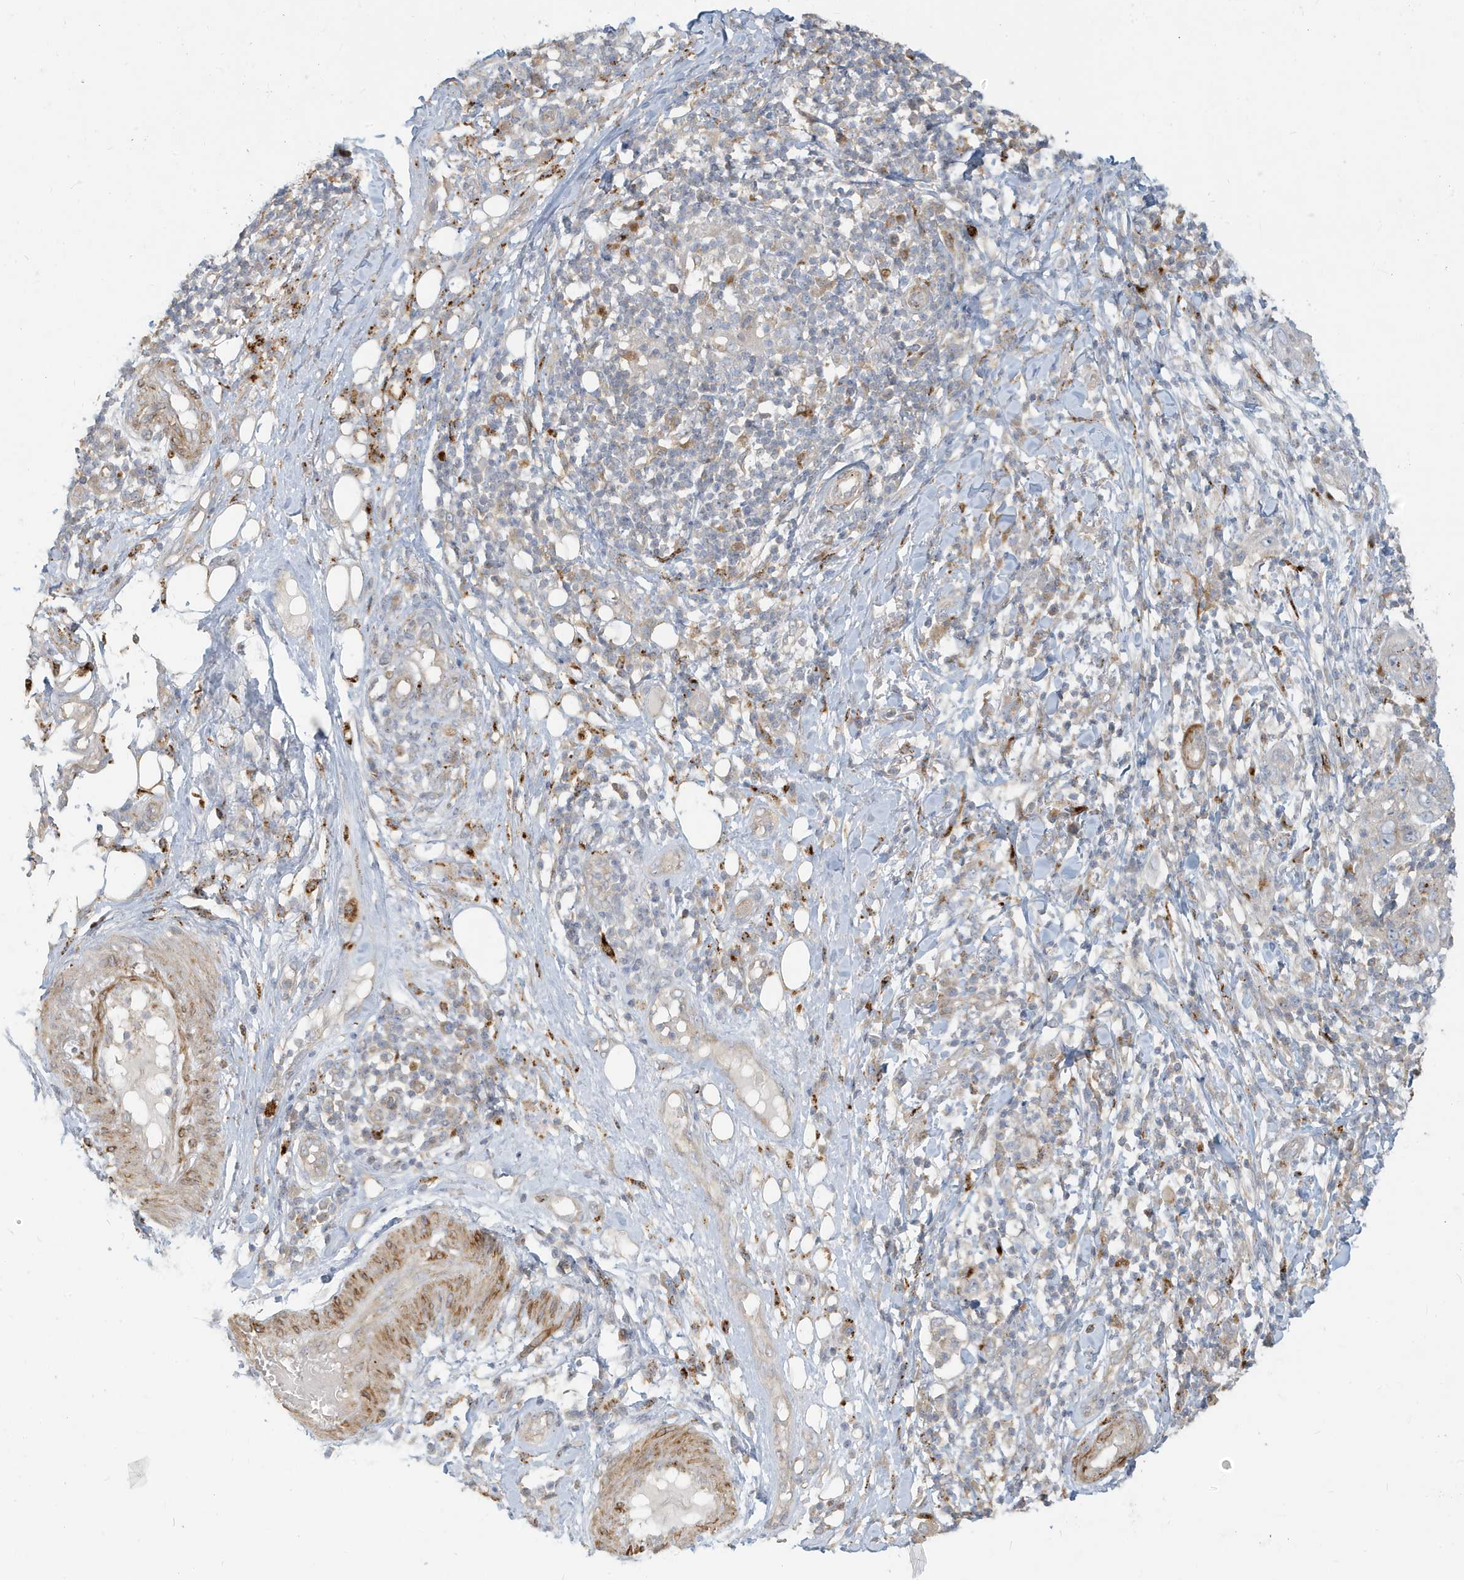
{"staining": {"intensity": "negative", "quantity": "none", "location": "none"}, "tissue": "skin cancer", "cell_type": "Tumor cells", "image_type": "cancer", "snomed": [{"axis": "morphology", "description": "Squamous cell carcinoma, NOS"}, {"axis": "topography", "description": "Skin"}], "caption": "A photomicrograph of skin cancer stained for a protein demonstrates no brown staining in tumor cells.", "gene": "MCOLN1", "patient": {"sex": "female", "age": 88}}